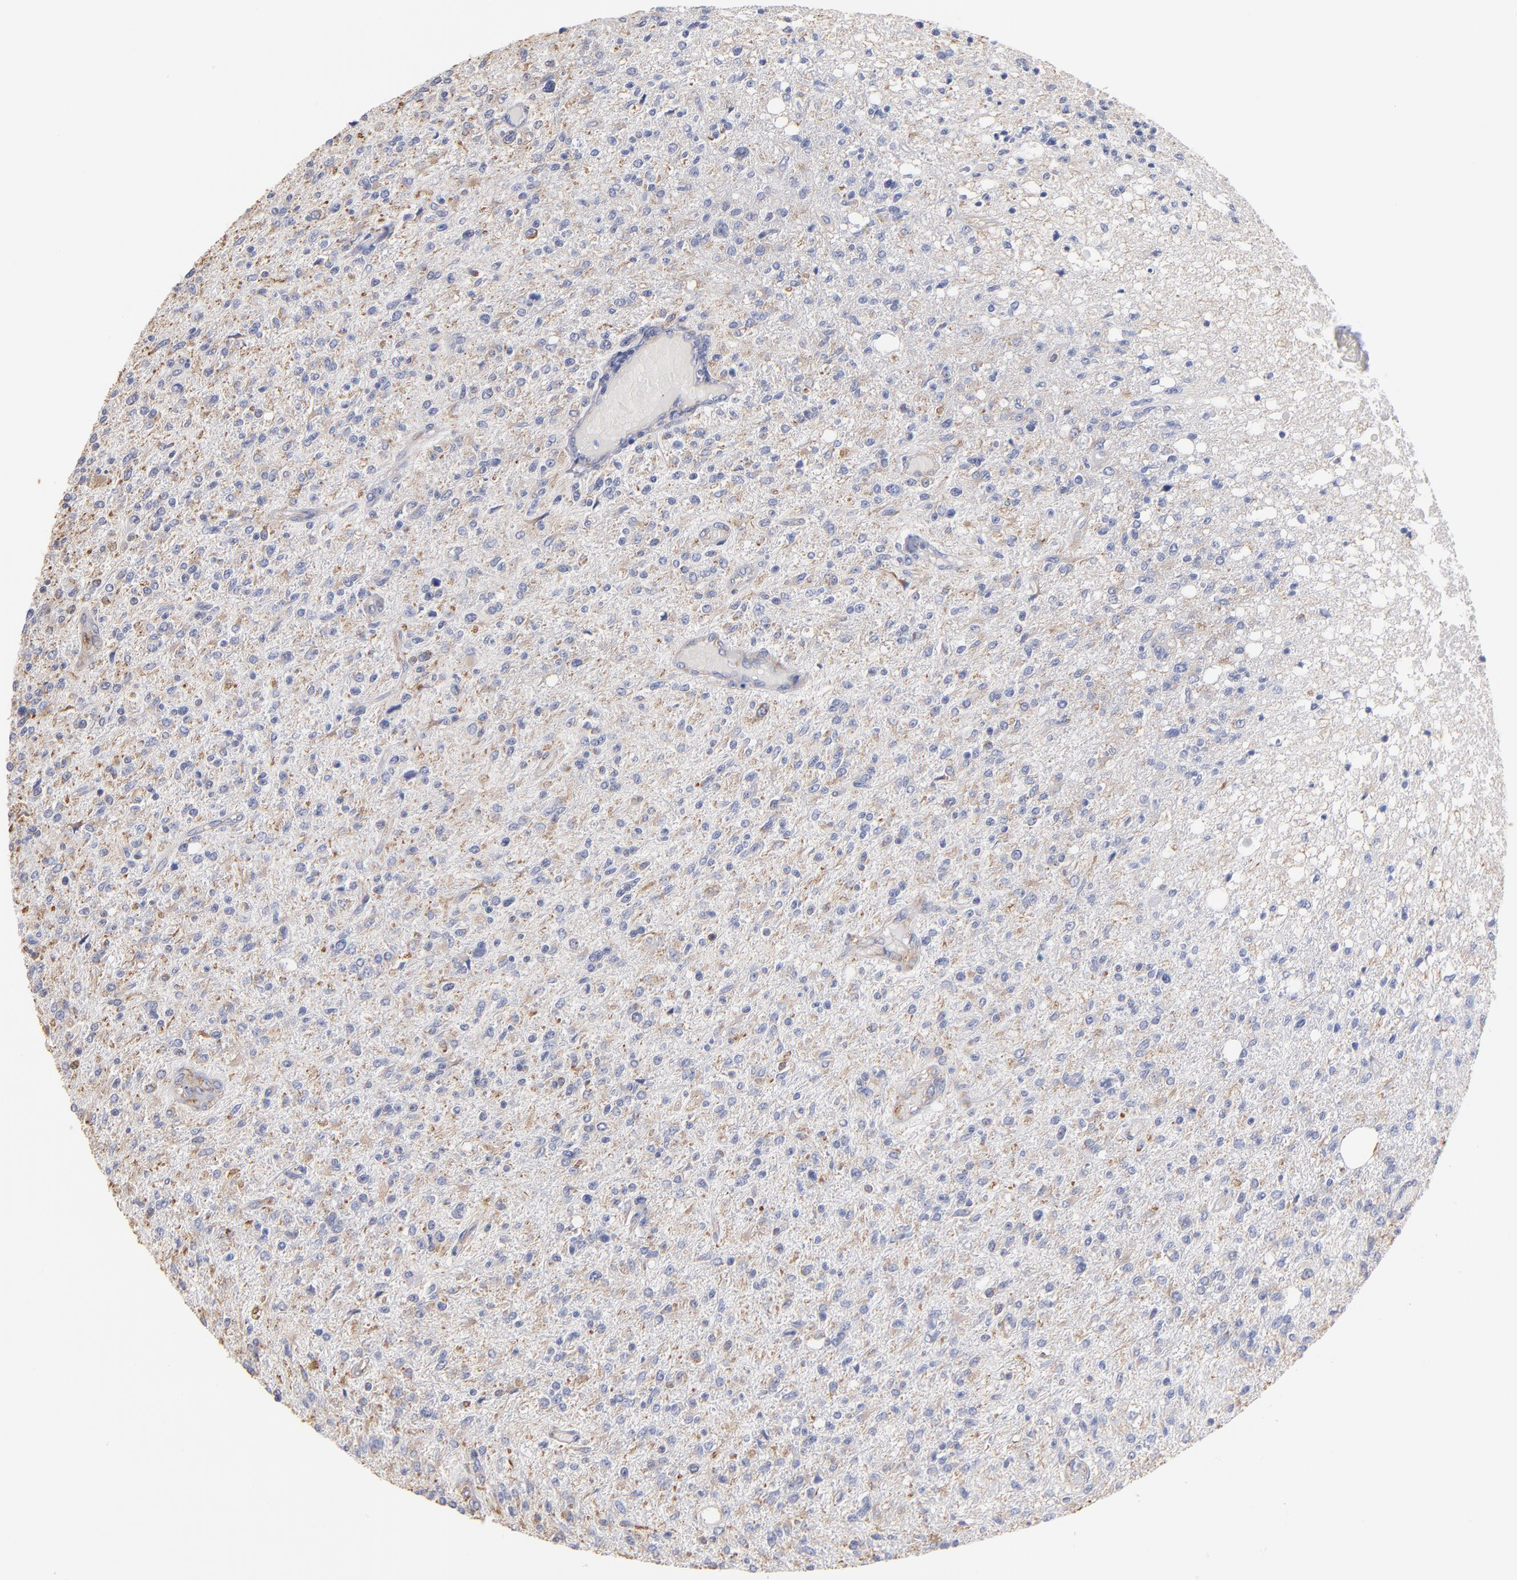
{"staining": {"intensity": "weak", "quantity": "<25%", "location": "cytoplasmic/membranous"}, "tissue": "glioma", "cell_type": "Tumor cells", "image_type": "cancer", "snomed": [{"axis": "morphology", "description": "Glioma, malignant, High grade"}, {"axis": "topography", "description": "Cerebral cortex"}], "caption": "A histopathology image of malignant glioma (high-grade) stained for a protein reveals no brown staining in tumor cells.", "gene": "RPL9", "patient": {"sex": "male", "age": 76}}